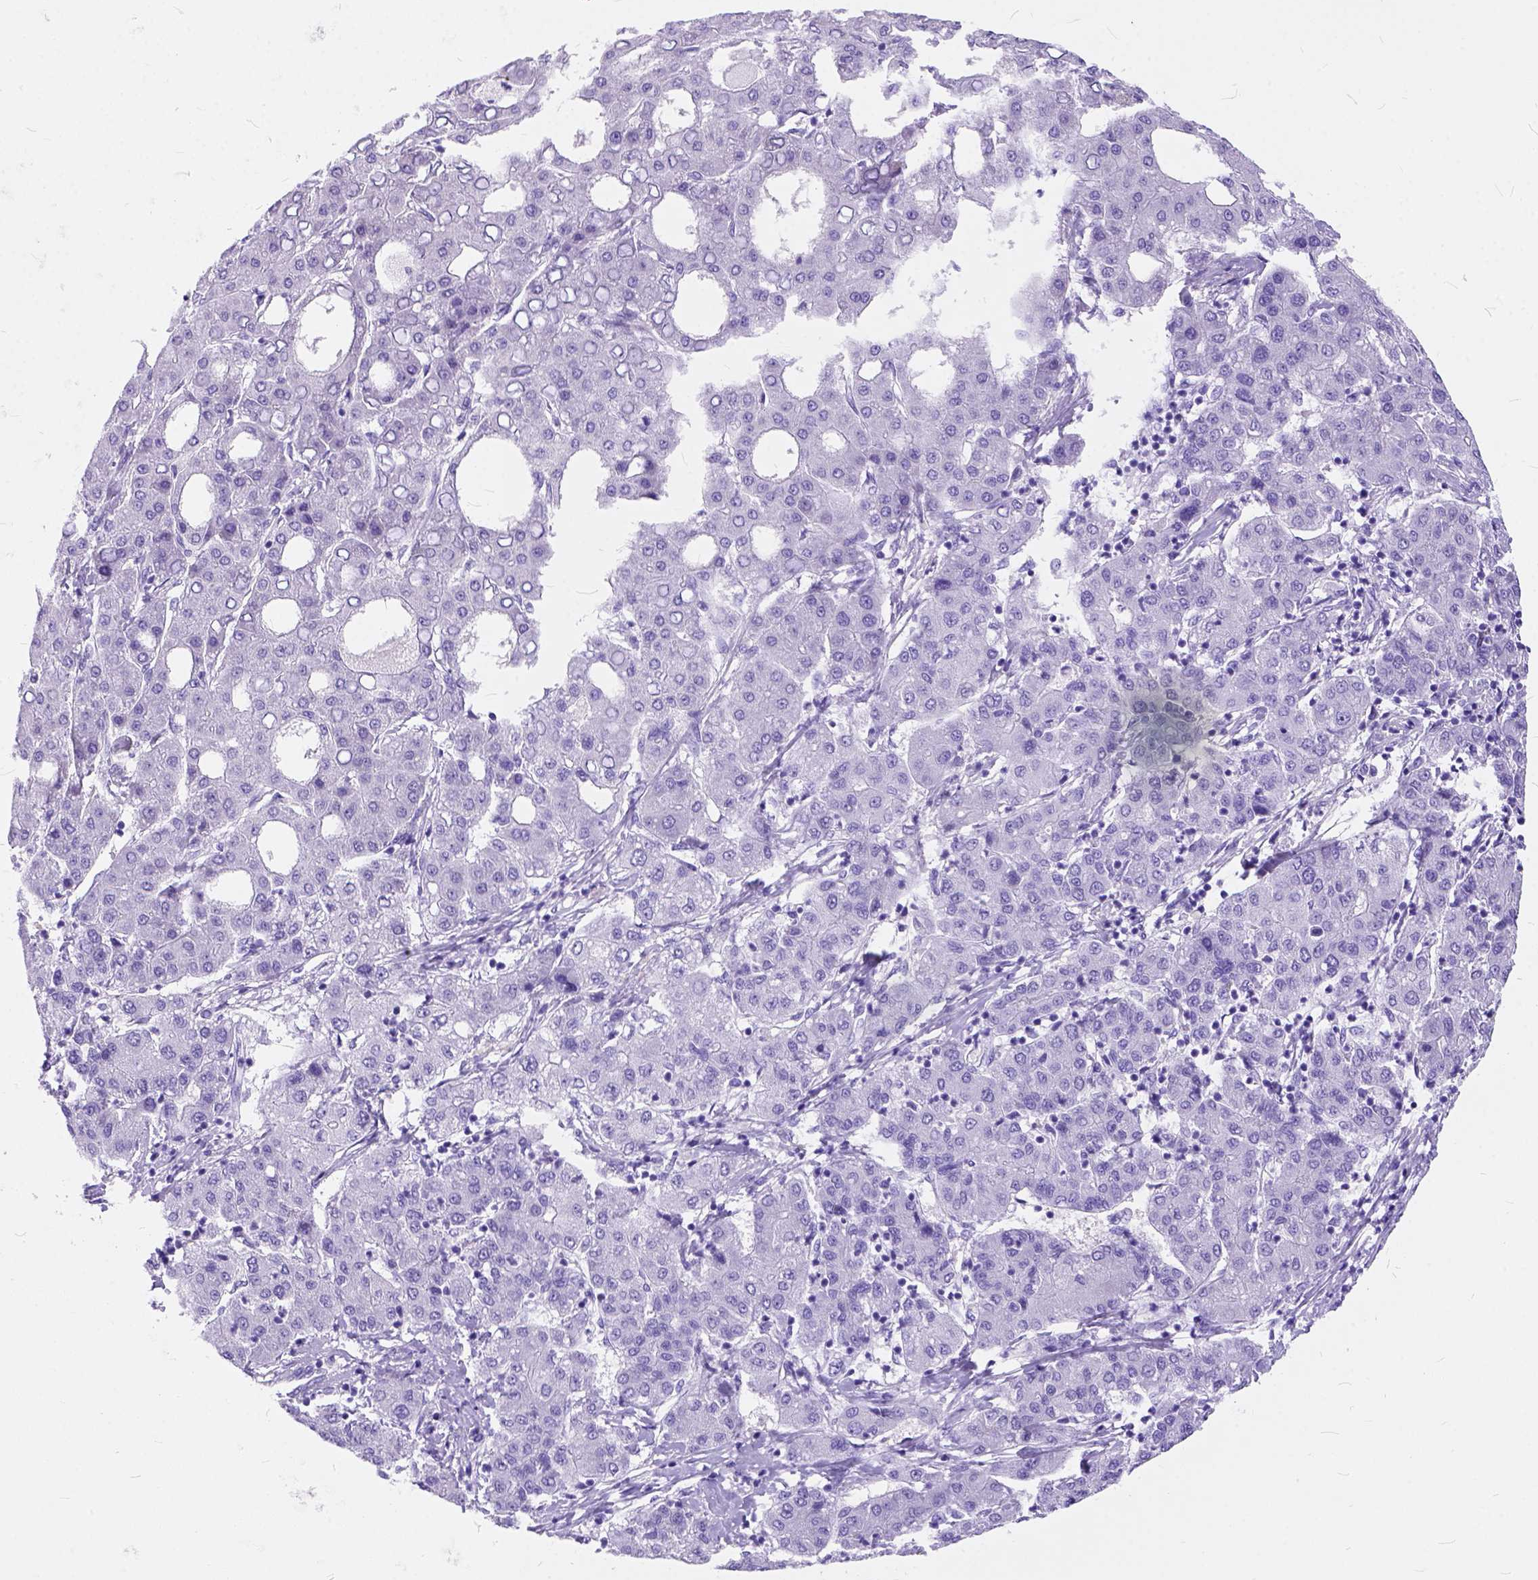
{"staining": {"intensity": "negative", "quantity": "none", "location": "none"}, "tissue": "liver cancer", "cell_type": "Tumor cells", "image_type": "cancer", "snomed": [{"axis": "morphology", "description": "Carcinoma, Hepatocellular, NOS"}, {"axis": "topography", "description": "Liver"}], "caption": "This is an IHC micrograph of human liver hepatocellular carcinoma. There is no expression in tumor cells.", "gene": "C1QTNF3", "patient": {"sex": "male", "age": 65}}